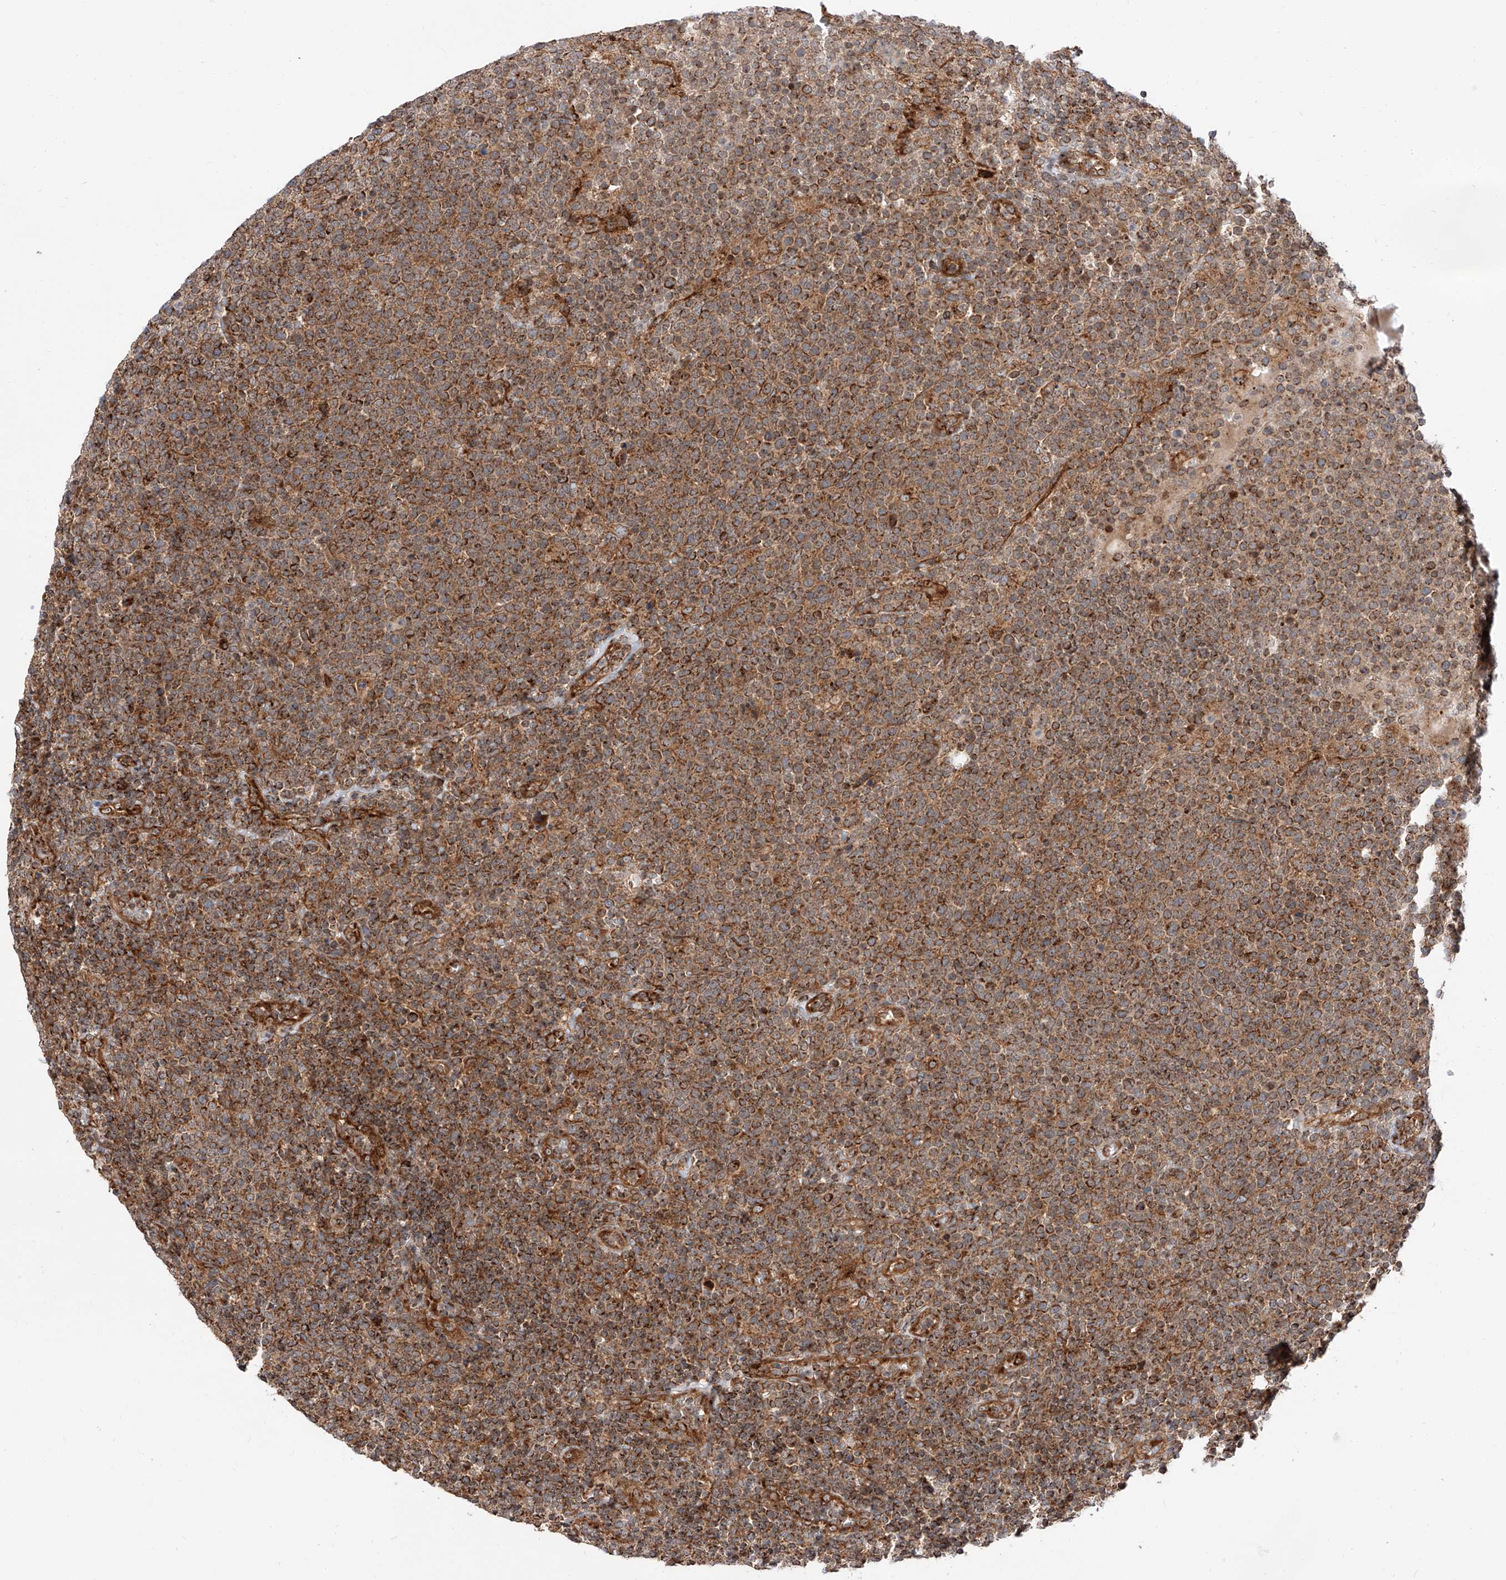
{"staining": {"intensity": "strong", "quantity": ">75%", "location": "cytoplasmic/membranous"}, "tissue": "lymphoma", "cell_type": "Tumor cells", "image_type": "cancer", "snomed": [{"axis": "morphology", "description": "Malignant lymphoma, non-Hodgkin's type, High grade"}, {"axis": "topography", "description": "Lymph node"}], "caption": "The histopathology image demonstrates immunohistochemical staining of lymphoma. There is strong cytoplasmic/membranous positivity is seen in approximately >75% of tumor cells.", "gene": "ISCA2", "patient": {"sex": "male", "age": 61}}